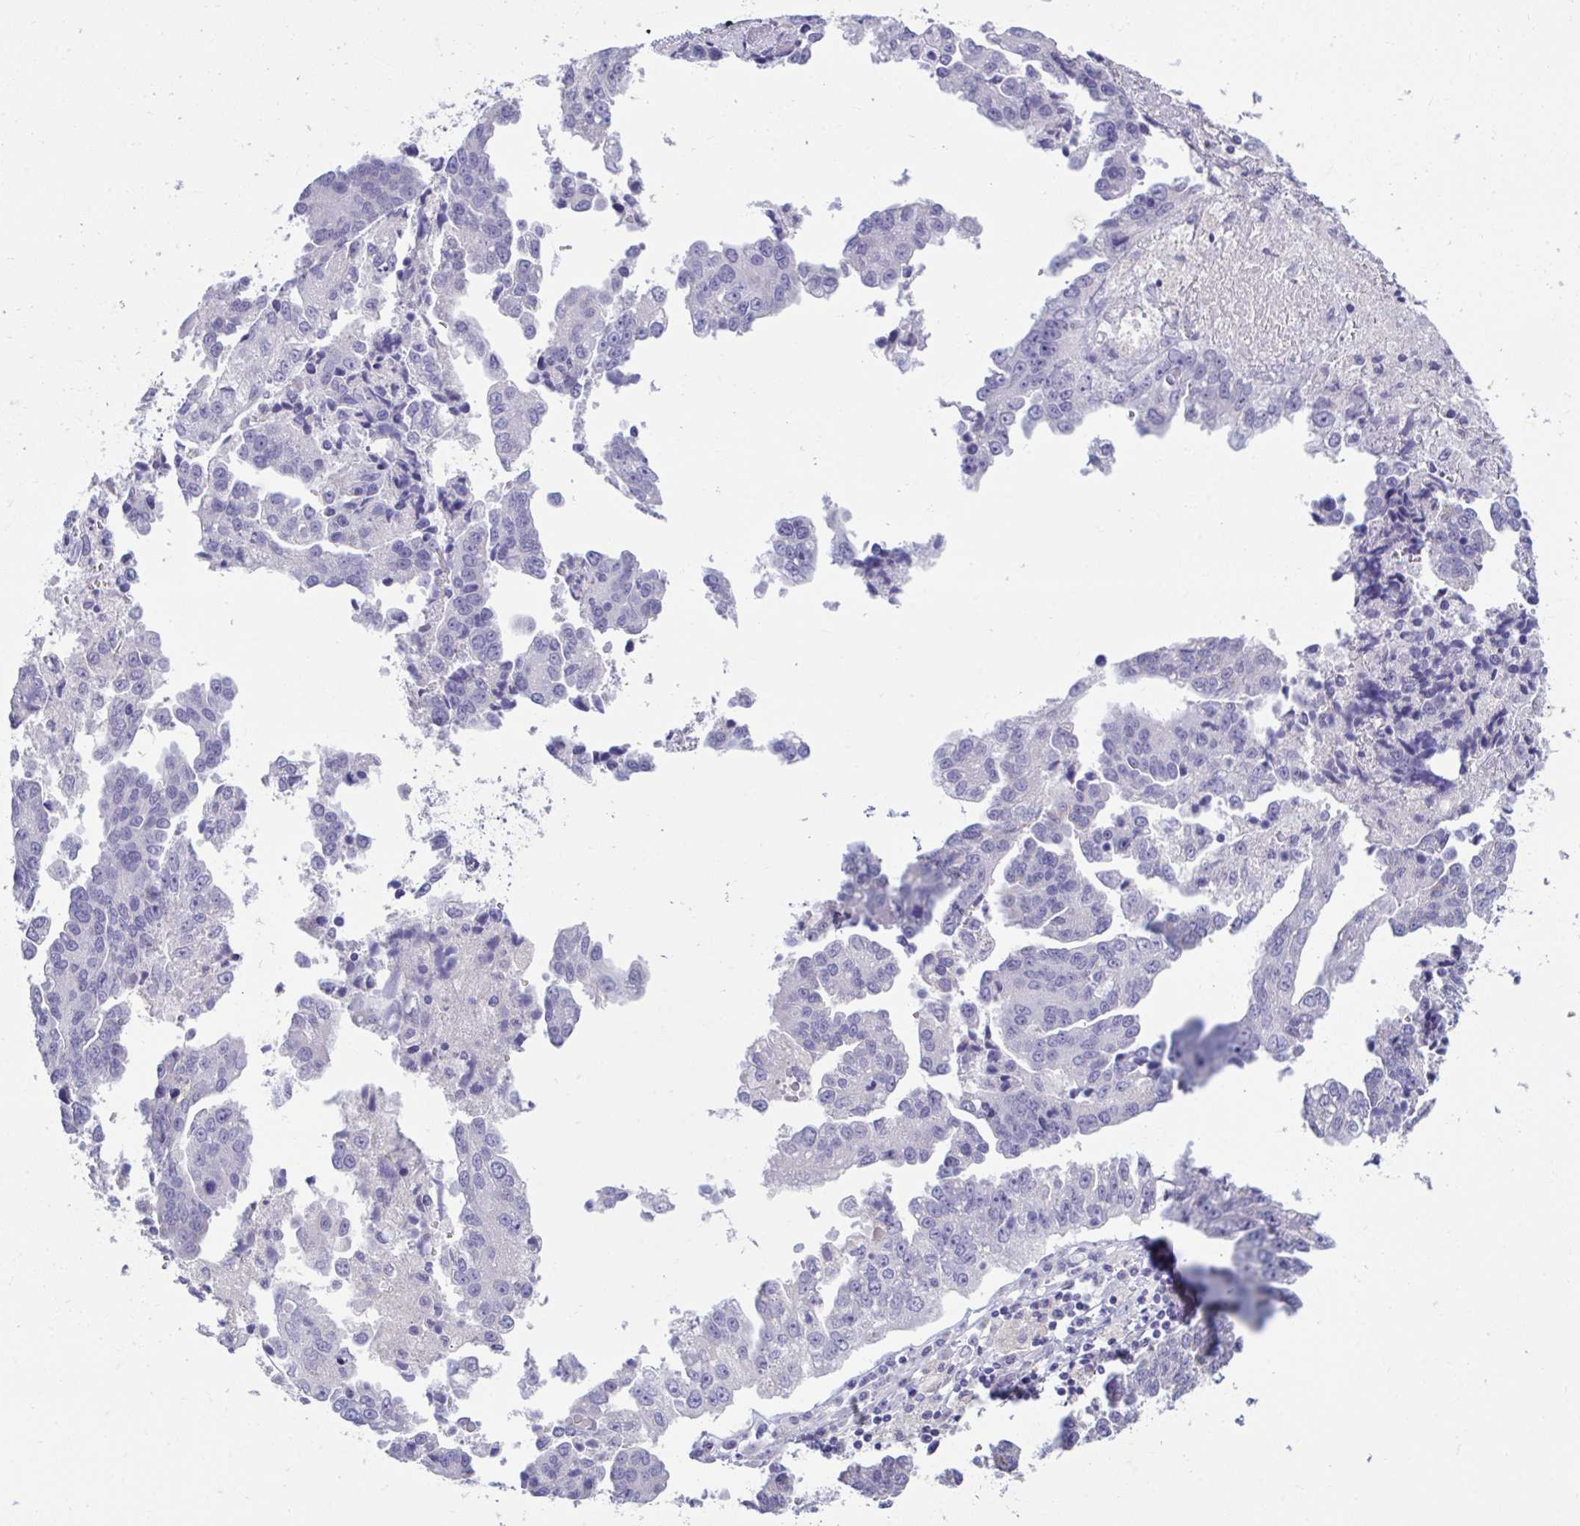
{"staining": {"intensity": "negative", "quantity": "none", "location": "none"}, "tissue": "ovarian cancer", "cell_type": "Tumor cells", "image_type": "cancer", "snomed": [{"axis": "morphology", "description": "Cystadenocarcinoma, serous, NOS"}, {"axis": "topography", "description": "Ovary"}], "caption": "This is a micrograph of immunohistochemistry staining of ovarian cancer, which shows no staining in tumor cells. The staining was performed using DAB to visualize the protein expression in brown, while the nuclei were stained in blue with hematoxylin (Magnification: 20x).", "gene": "PLEKHH1", "patient": {"sex": "female", "age": 75}}